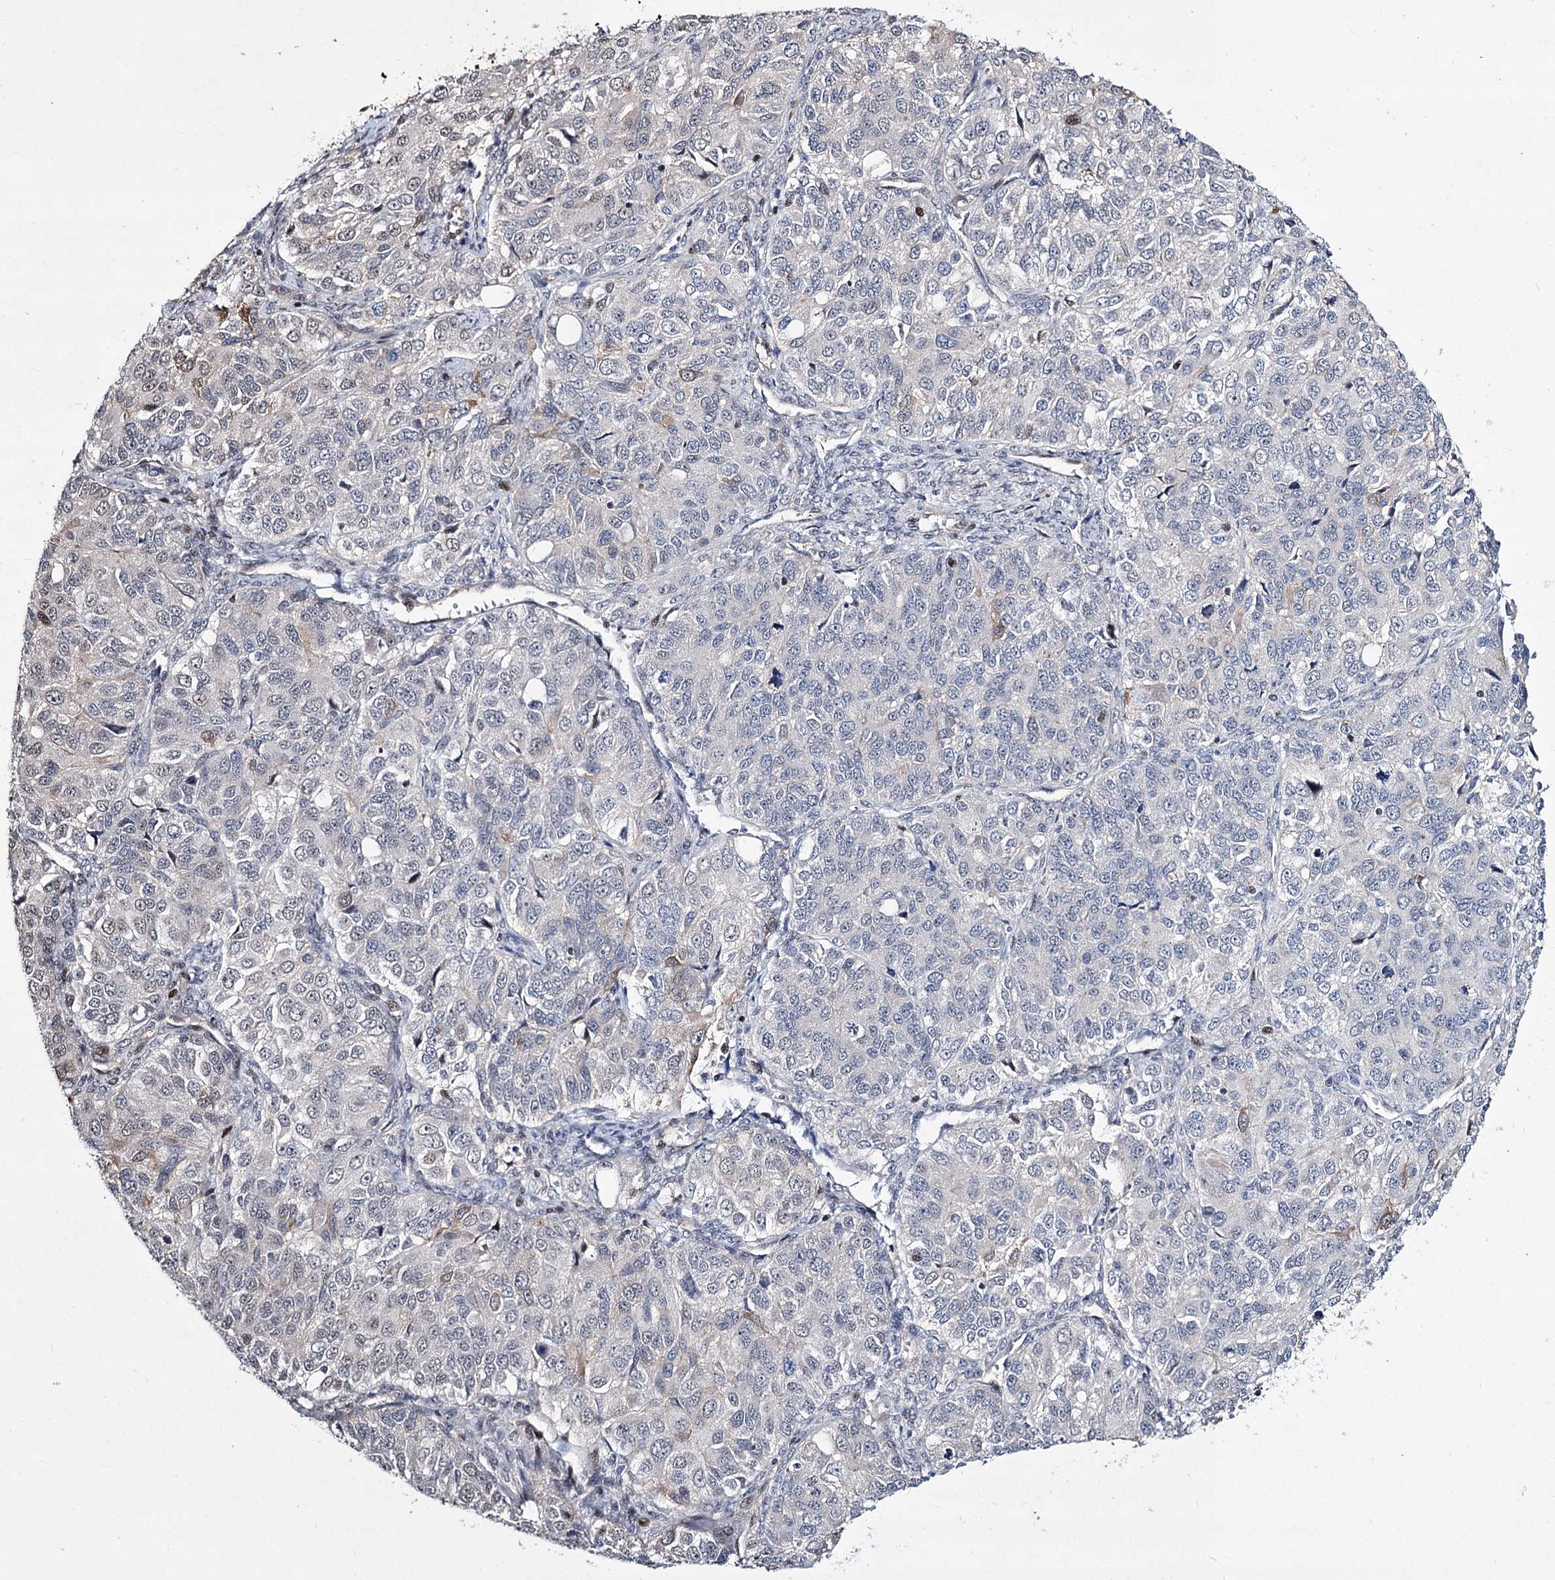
{"staining": {"intensity": "negative", "quantity": "none", "location": "none"}, "tissue": "ovarian cancer", "cell_type": "Tumor cells", "image_type": "cancer", "snomed": [{"axis": "morphology", "description": "Carcinoma, endometroid"}, {"axis": "topography", "description": "Ovary"}], "caption": "Immunohistochemical staining of ovarian cancer displays no significant staining in tumor cells.", "gene": "CHMP7", "patient": {"sex": "female", "age": 51}}